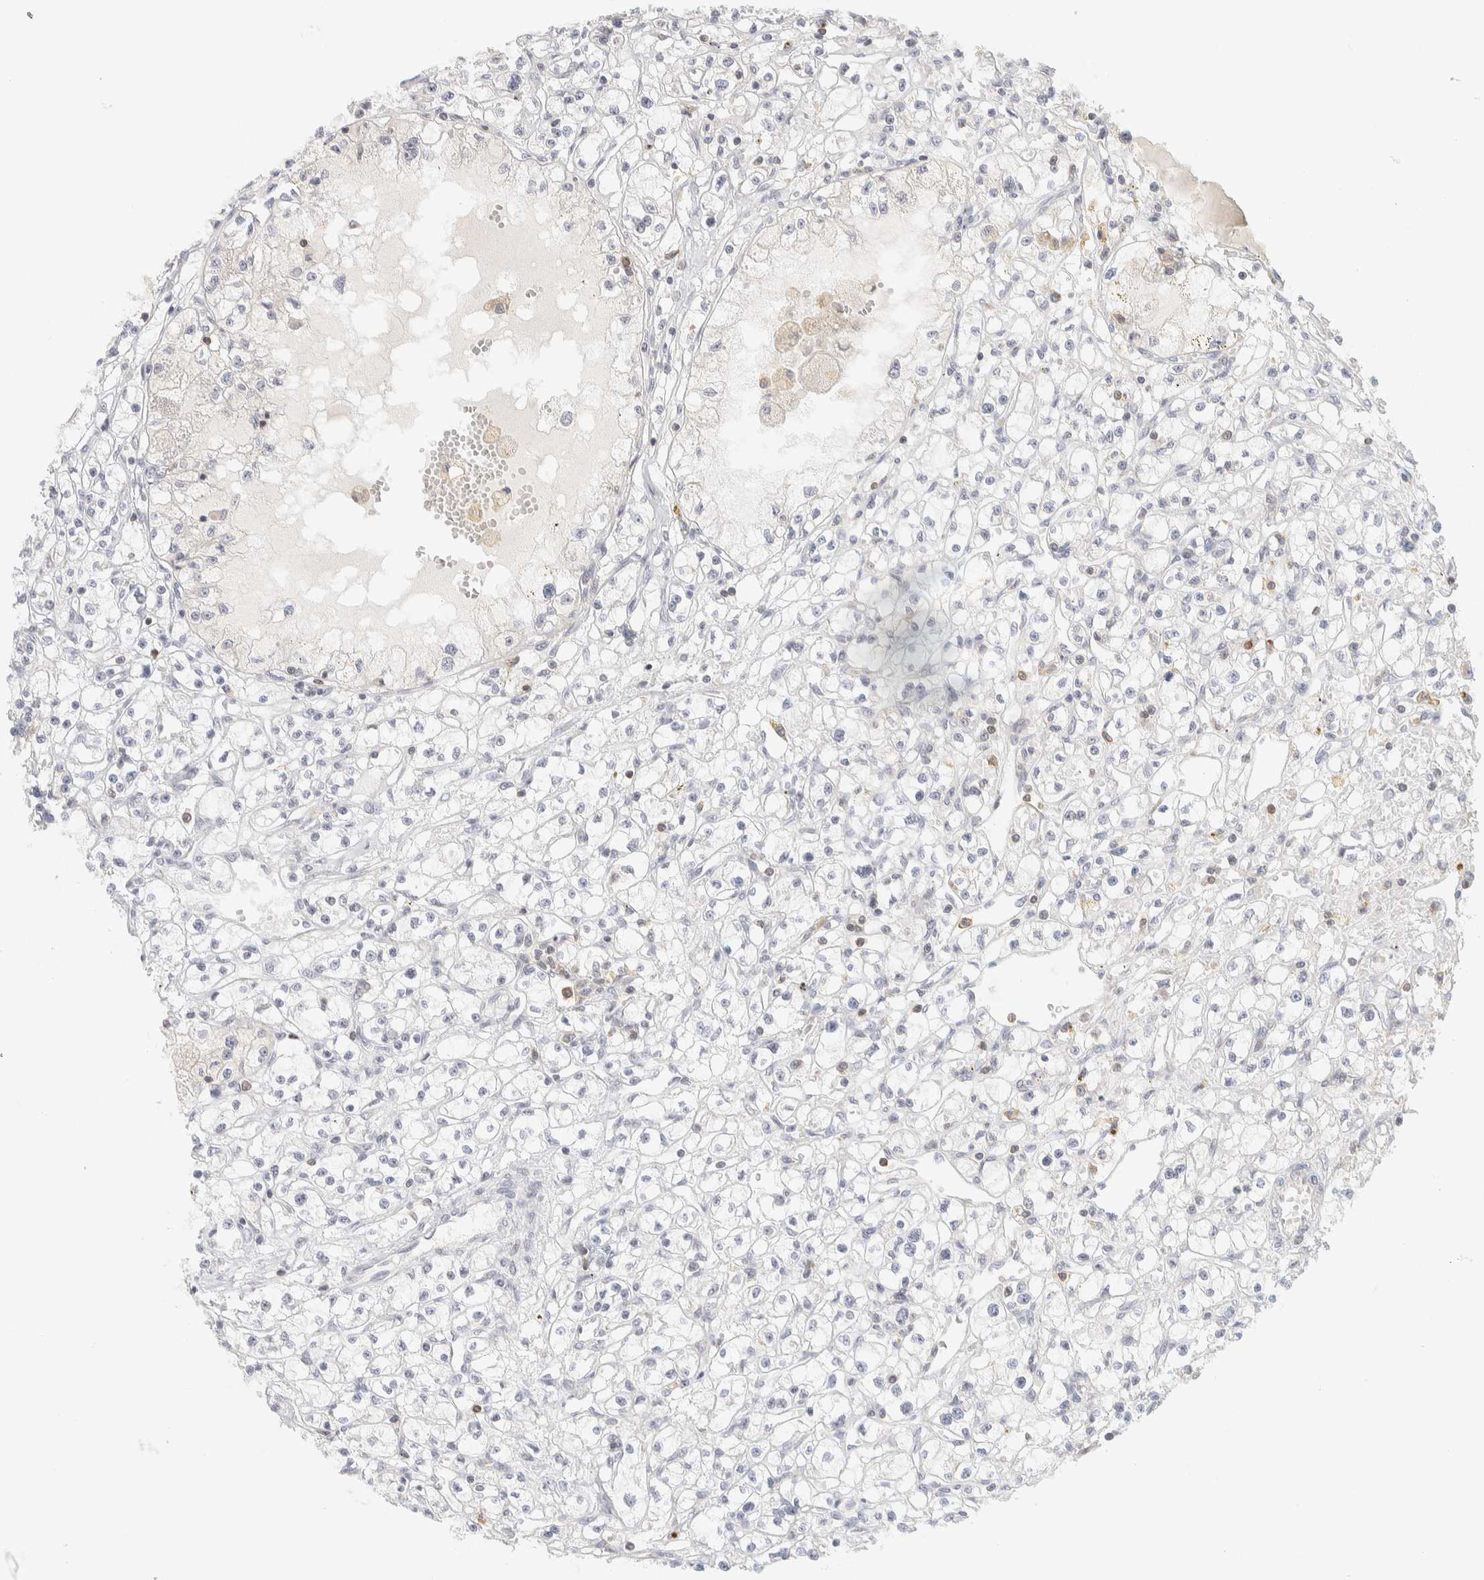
{"staining": {"intensity": "negative", "quantity": "none", "location": "none"}, "tissue": "renal cancer", "cell_type": "Tumor cells", "image_type": "cancer", "snomed": [{"axis": "morphology", "description": "Adenocarcinoma, NOS"}, {"axis": "topography", "description": "Kidney"}], "caption": "Immunohistochemical staining of renal adenocarcinoma demonstrates no significant positivity in tumor cells.", "gene": "RUNDC1", "patient": {"sex": "male", "age": 56}}